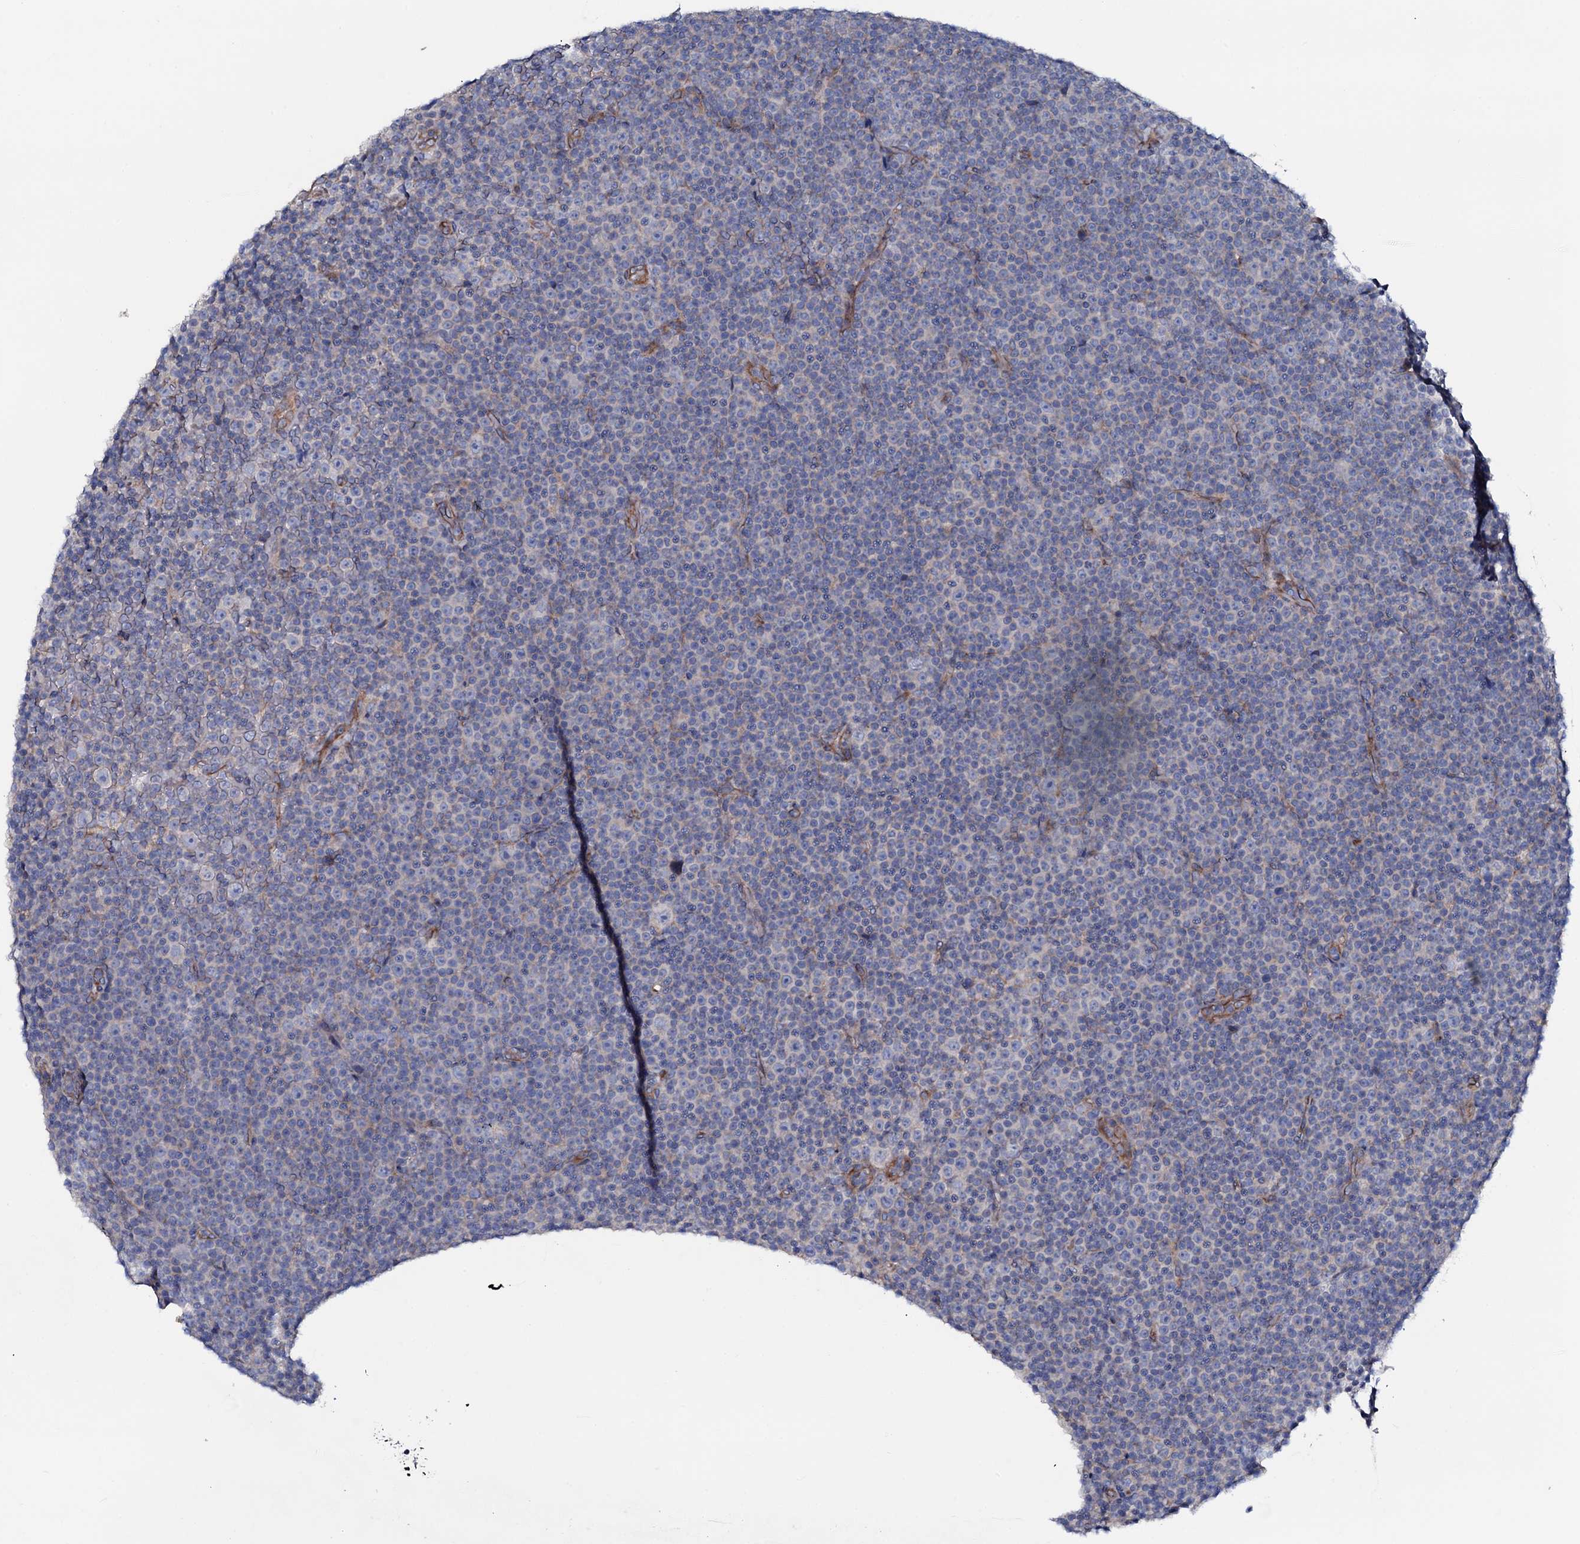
{"staining": {"intensity": "negative", "quantity": "none", "location": "none"}, "tissue": "lymphoma", "cell_type": "Tumor cells", "image_type": "cancer", "snomed": [{"axis": "morphology", "description": "Malignant lymphoma, non-Hodgkin's type, Low grade"}, {"axis": "topography", "description": "Lymph node"}], "caption": "Photomicrograph shows no protein staining in tumor cells of low-grade malignant lymphoma, non-Hodgkin's type tissue.", "gene": "STARD13", "patient": {"sex": "female", "age": 67}}